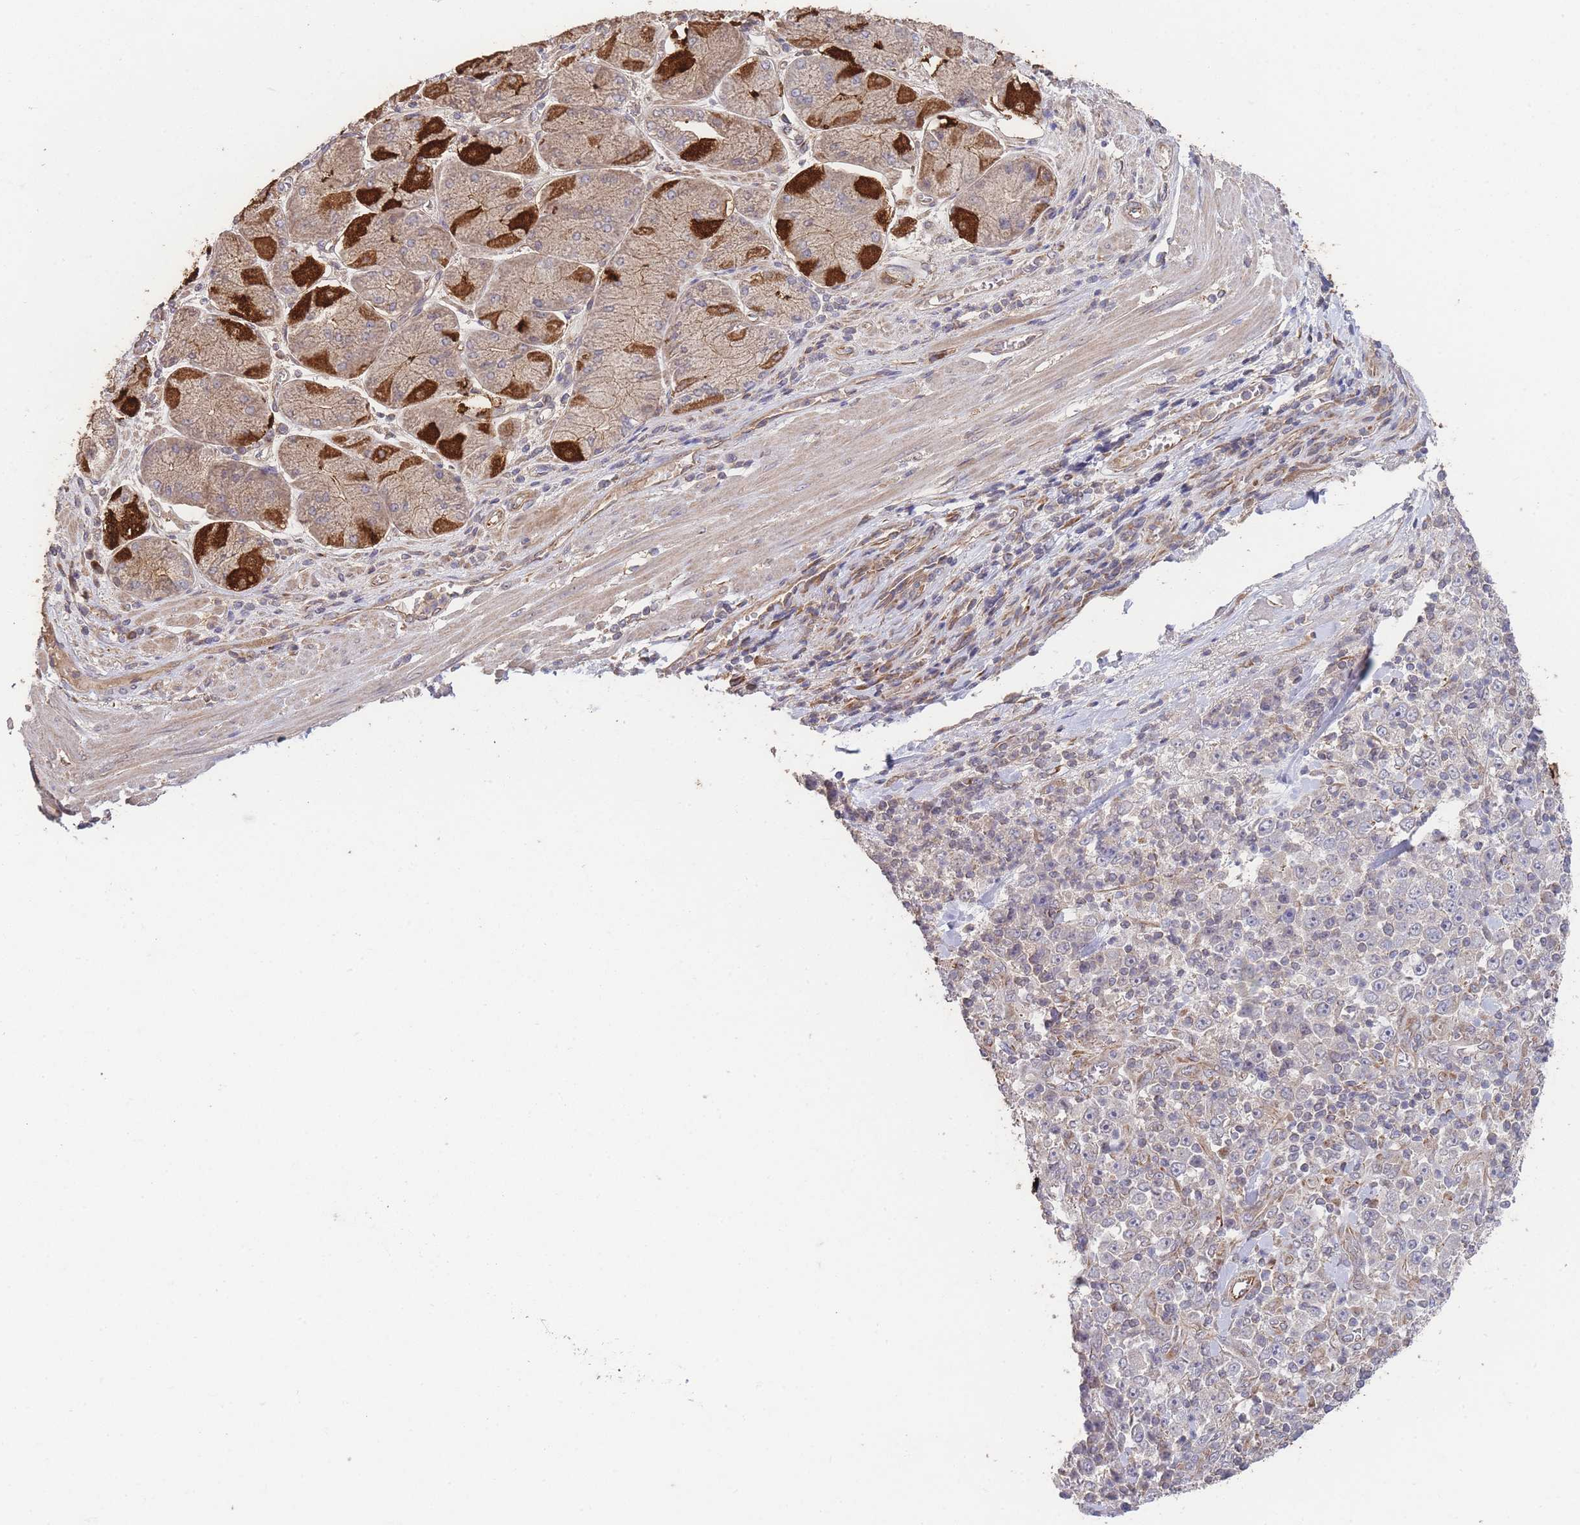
{"staining": {"intensity": "negative", "quantity": "none", "location": "none"}, "tissue": "stomach cancer", "cell_type": "Tumor cells", "image_type": "cancer", "snomed": [{"axis": "morphology", "description": "Normal tissue, NOS"}, {"axis": "morphology", "description": "Adenocarcinoma, NOS"}, {"axis": "topography", "description": "Stomach, upper"}, {"axis": "topography", "description": "Stomach"}], "caption": "The micrograph demonstrates no significant expression in tumor cells of stomach cancer (adenocarcinoma).", "gene": "PXMP4", "patient": {"sex": "male", "age": 59}}